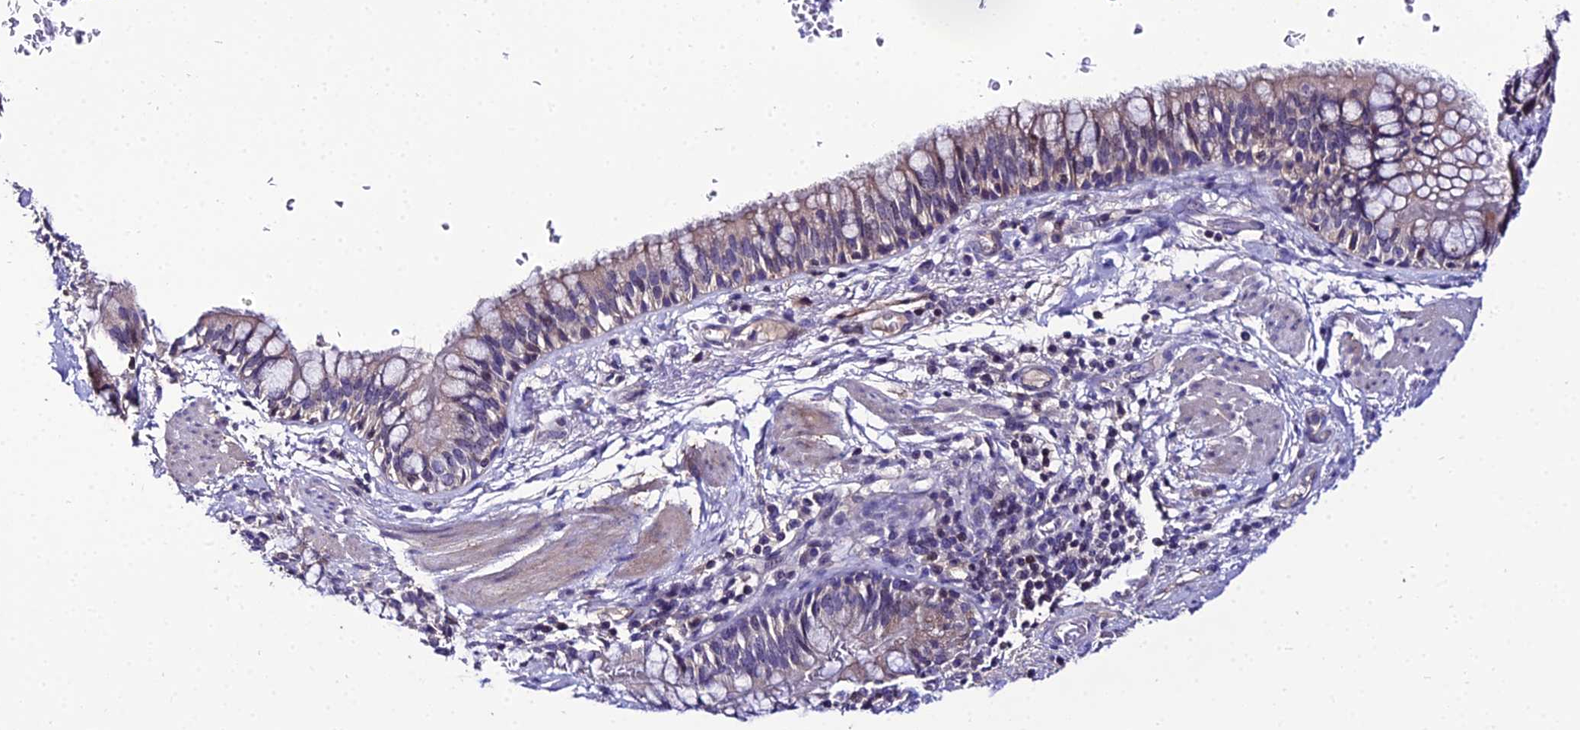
{"staining": {"intensity": "negative", "quantity": "none", "location": "none"}, "tissue": "bronchus", "cell_type": "Respiratory epithelial cells", "image_type": "normal", "snomed": [{"axis": "morphology", "description": "Normal tissue, NOS"}, {"axis": "topography", "description": "Cartilage tissue"}, {"axis": "topography", "description": "Bronchus"}], "caption": "Photomicrograph shows no significant protein positivity in respiratory epithelial cells of benign bronchus. (DAB (3,3'-diaminobenzidine) immunohistochemistry (IHC), high magnification).", "gene": "SHQ1", "patient": {"sex": "female", "age": 36}}